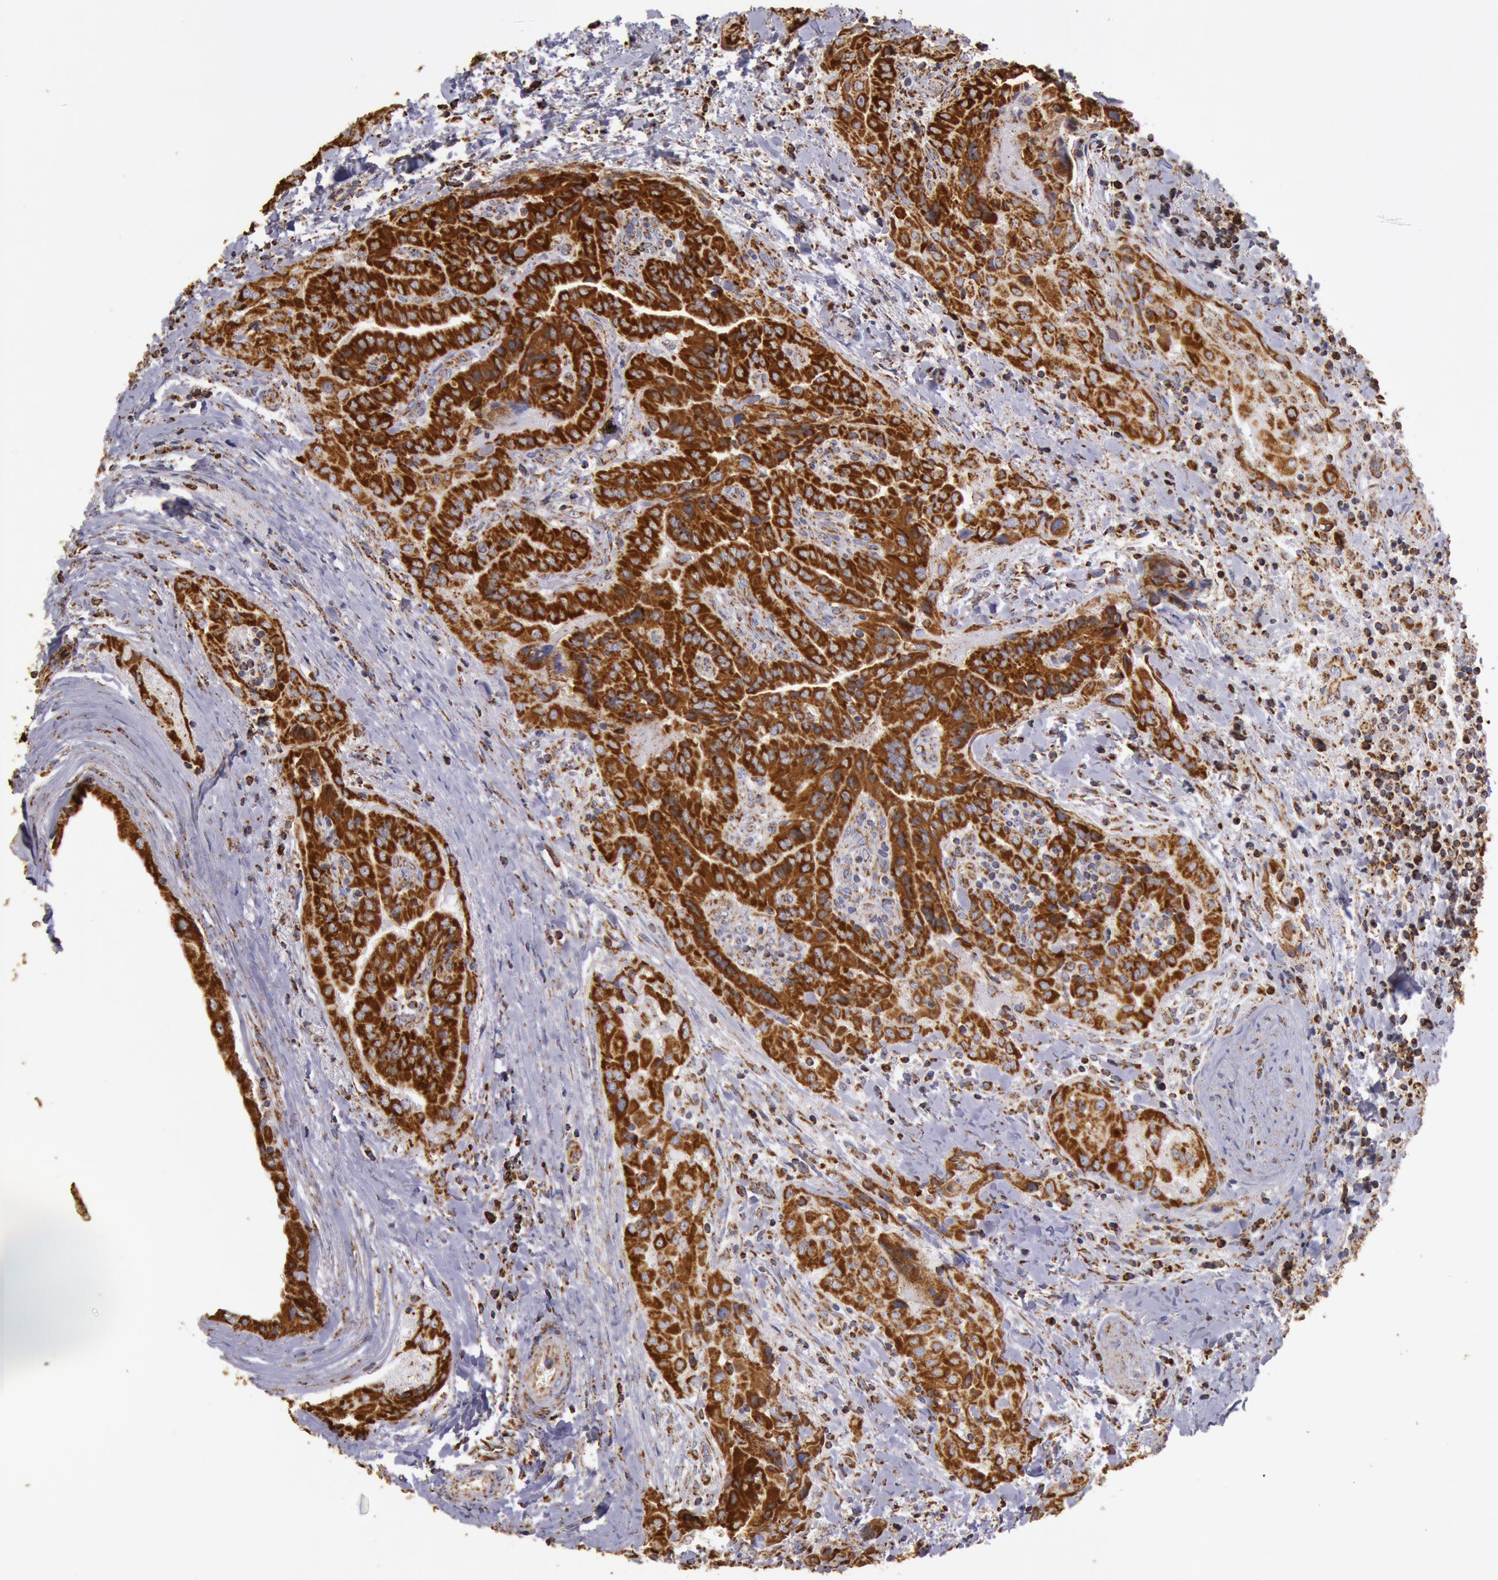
{"staining": {"intensity": "strong", "quantity": ">75%", "location": "cytoplasmic/membranous"}, "tissue": "thyroid cancer", "cell_type": "Tumor cells", "image_type": "cancer", "snomed": [{"axis": "morphology", "description": "Papillary adenocarcinoma, NOS"}, {"axis": "topography", "description": "Thyroid gland"}], "caption": "The immunohistochemical stain highlights strong cytoplasmic/membranous staining in tumor cells of thyroid cancer (papillary adenocarcinoma) tissue.", "gene": "CYC1", "patient": {"sex": "female", "age": 71}}